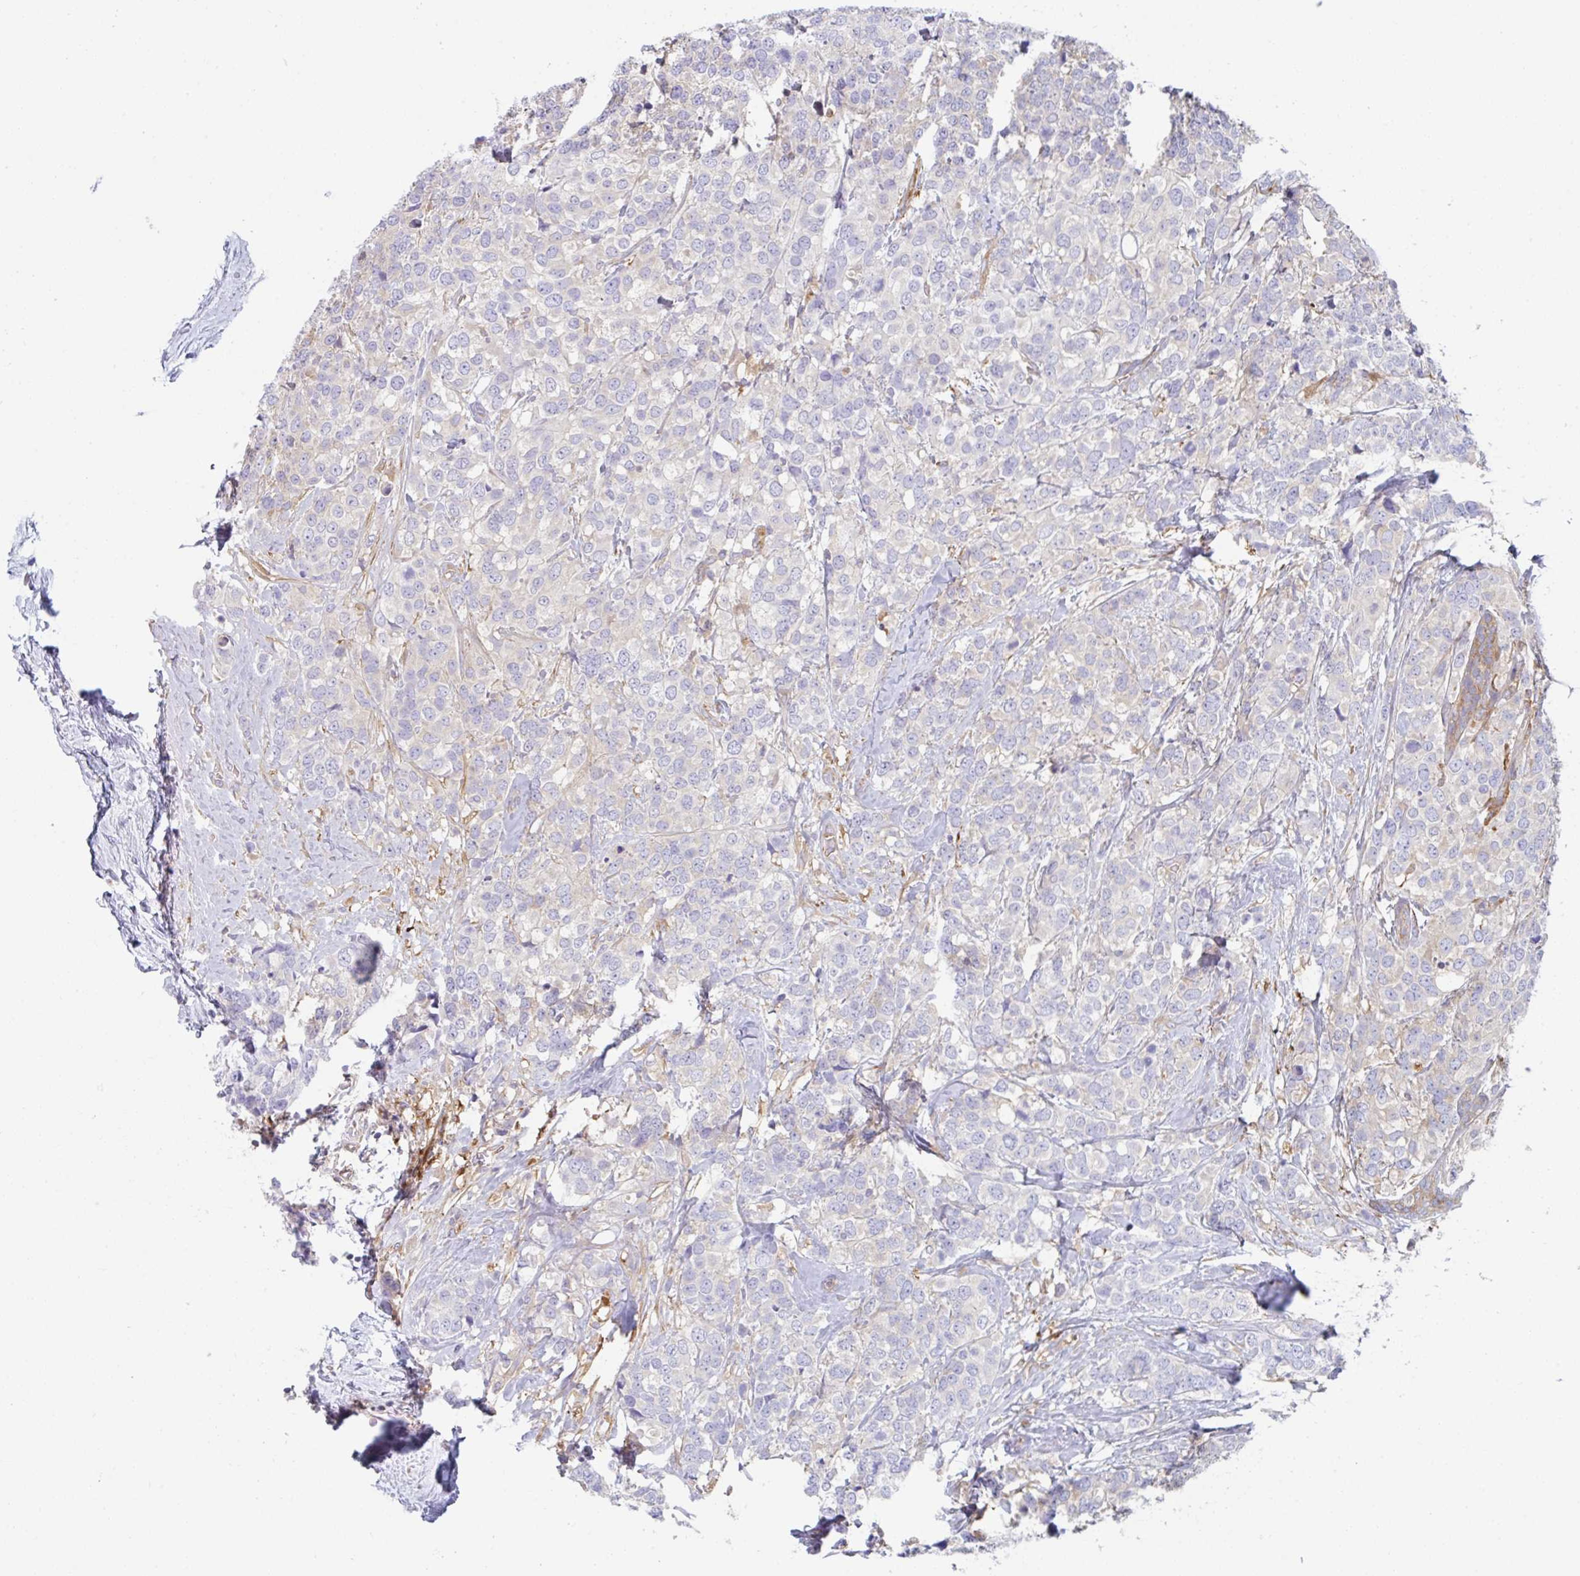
{"staining": {"intensity": "negative", "quantity": "none", "location": "none"}, "tissue": "breast cancer", "cell_type": "Tumor cells", "image_type": "cancer", "snomed": [{"axis": "morphology", "description": "Lobular carcinoma"}, {"axis": "topography", "description": "Breast"}], "caption": "Breast lobular carcinoma was stained to show a protein in brown. There is no significant staining in tumor cells.", "gene": "AMPD2", "patient": {"sex": "female", "age": 59}}